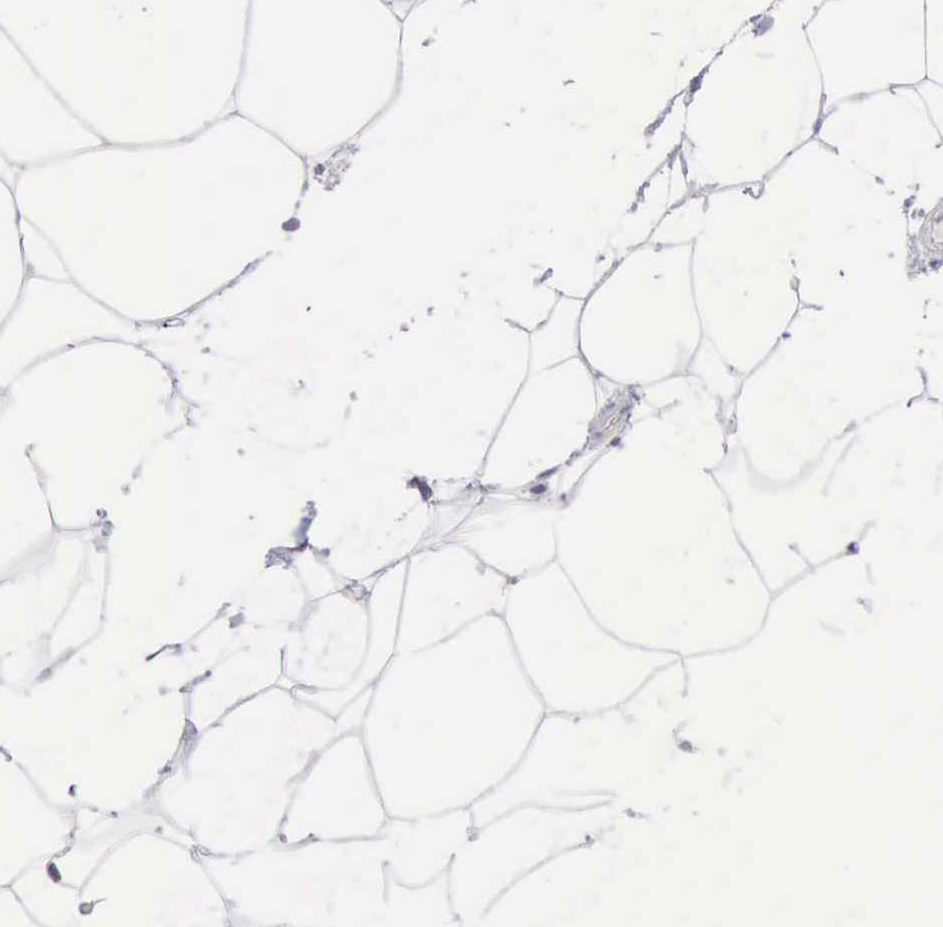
{"staining": {"intensity": "negative", "quantity": "none", "location": "none"}, "tissue": "adipose tissue", "cell_type": "Adipocytes", "image_type": "normal", "snomed": [{"axis": "morphology", "description": "Normal tissue, NOS"}, {"axis": "morphology", "description": "Duct carcinoma"}, {"axis": "topography", "description": "Breast"}, {"axis": "topography", "description": "Adipose tissue"}], "caption": "DAB (3,3'-diaminobenzidine) immunohistochemical staining of normal human adipose tissue reveals no significant staining in adipocytes.", "gene": "ANGEL1", "patient": {"sex": "female", "age": 37}}